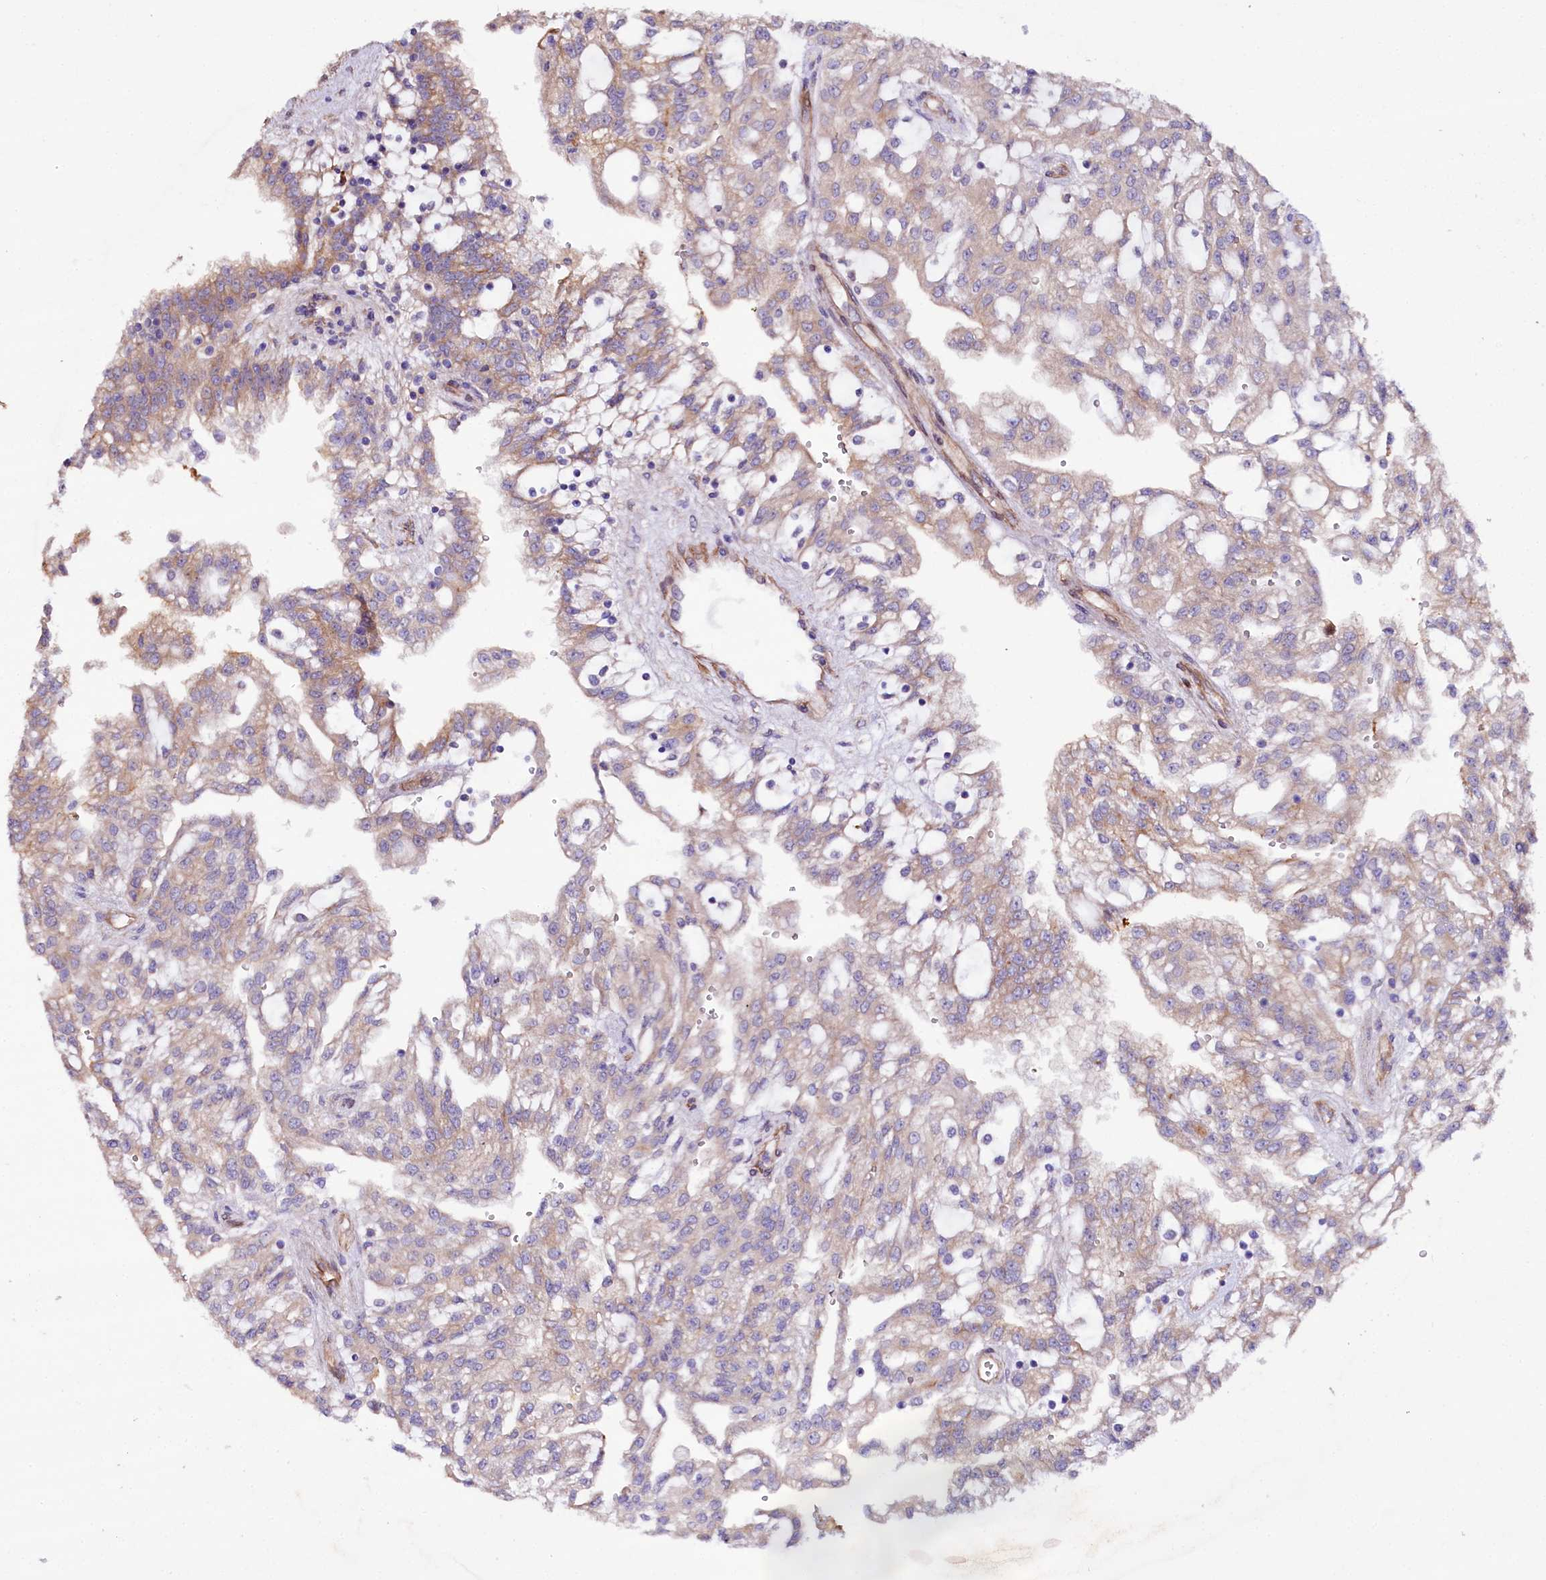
{"staining": {"intensity": "weak", "quantity": "<25%", "location": "cytoplasmic/membranous"}, "tissue": "renal cancer", "cell_type": "Tumor cells", "image_type": "cancer", "snomed": [{"axis": "morphology", "description": "Adenocarcinoma, NOS"}, {"axis": "topography", "description": "Kidney"}], "caption": "DAB immunohistochemical staining of human adenocarcinoma (renal) shows no significant expression in tumor cells.", "gene": "SPATS2", "patient": {"sex": "male", "age": 63}}